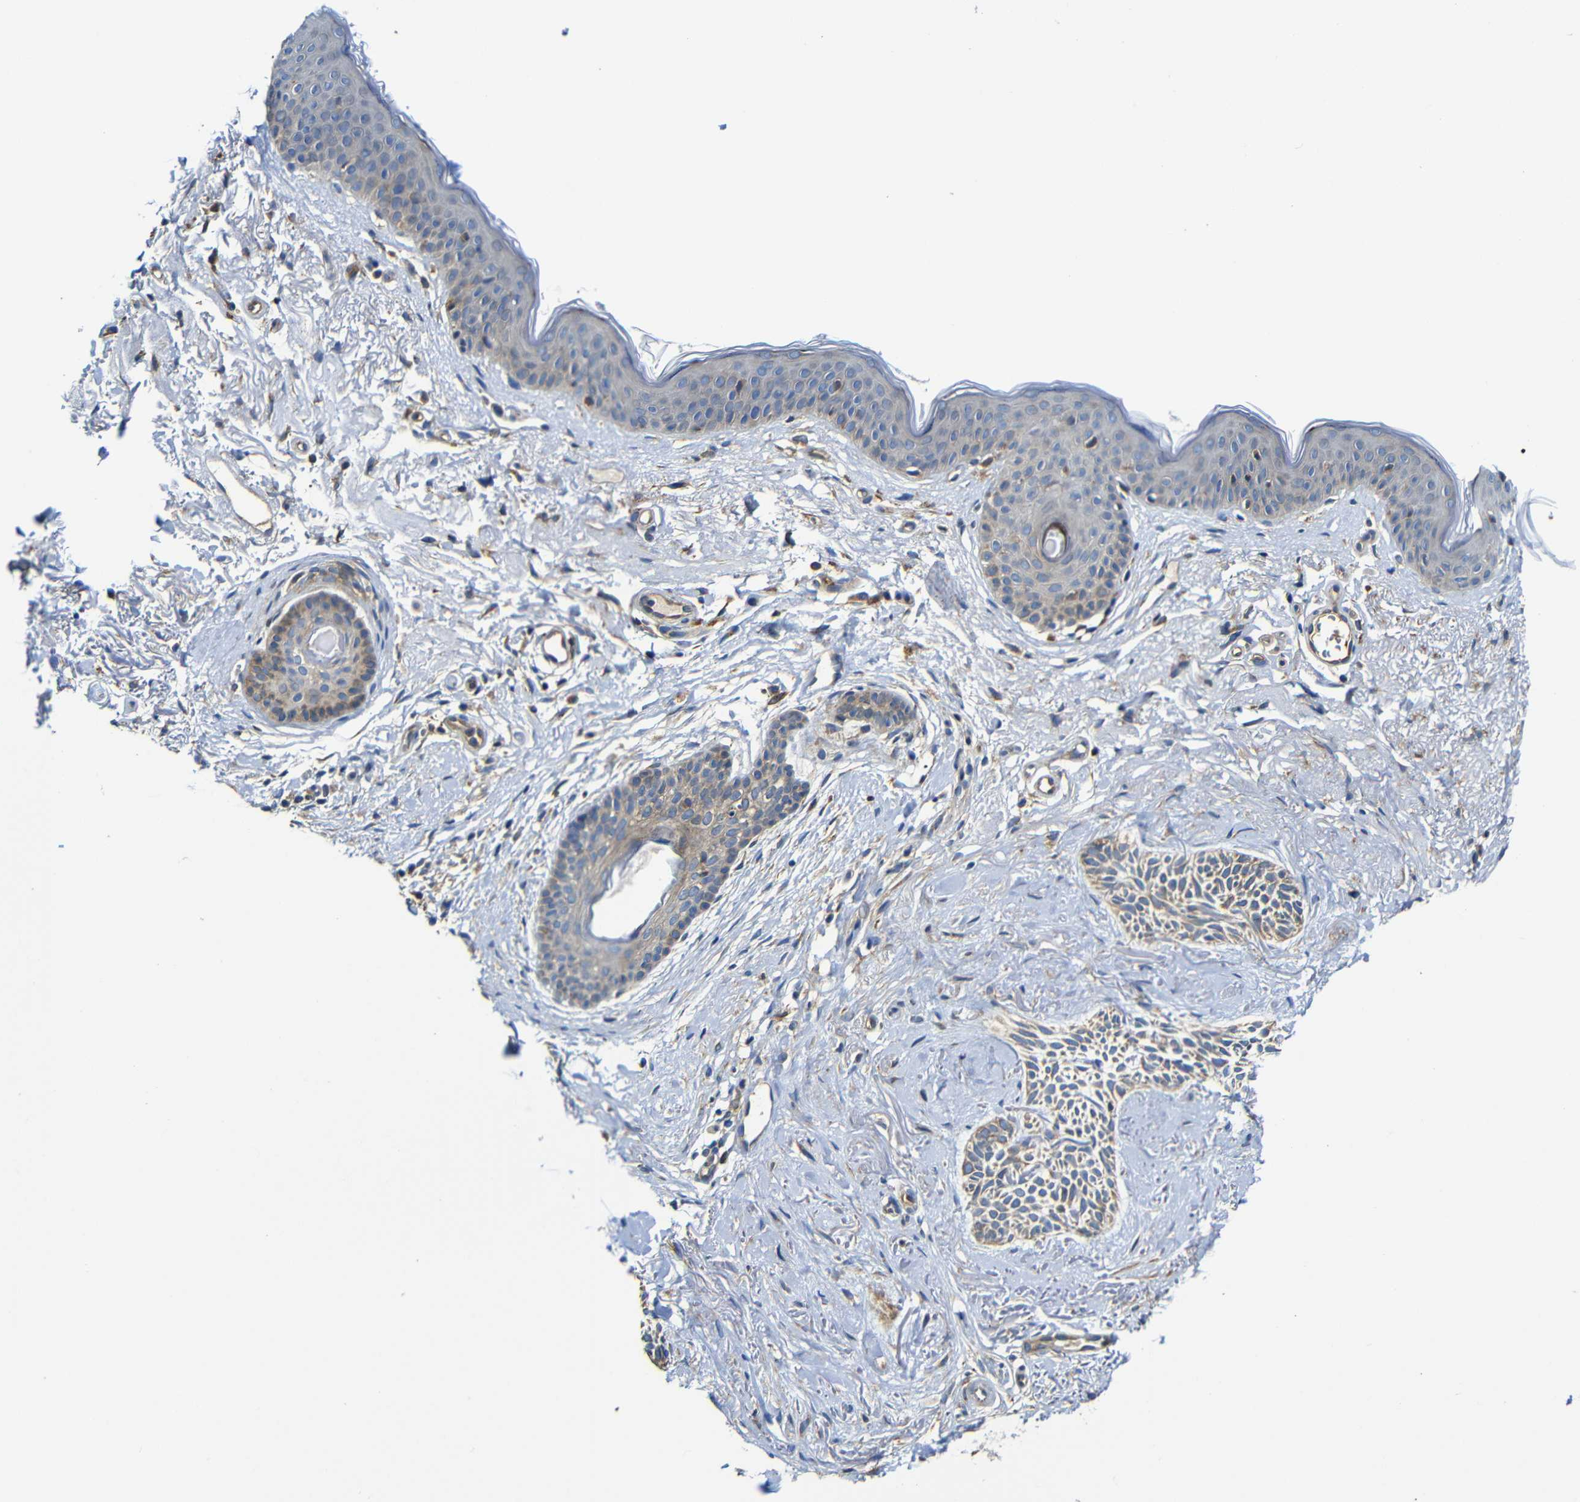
{"staining": {"intensity": "moderate", "quantity": "25%-75%", "location": "cytoplasmic/membranous"}, "tissue": "skin cancer", "cell_type": "Tumor cells", "image_type": "cancer", "snomed": [{"axis": "morphology", "description": "Normal tissue, NOS"}, {"axis": "morphology", "description": "Basal cell carcinoma"}, {"axis": "topography", "description": "Skin"}], "caption": "Human skin cancer stained for a protein (brown) exhibits moderate cytoplasmic/membranous positive staining in approximately 25%-75% of tumor cells.", "gene": "CLCC1", "patient": {"sex": "female", "age": 84}}